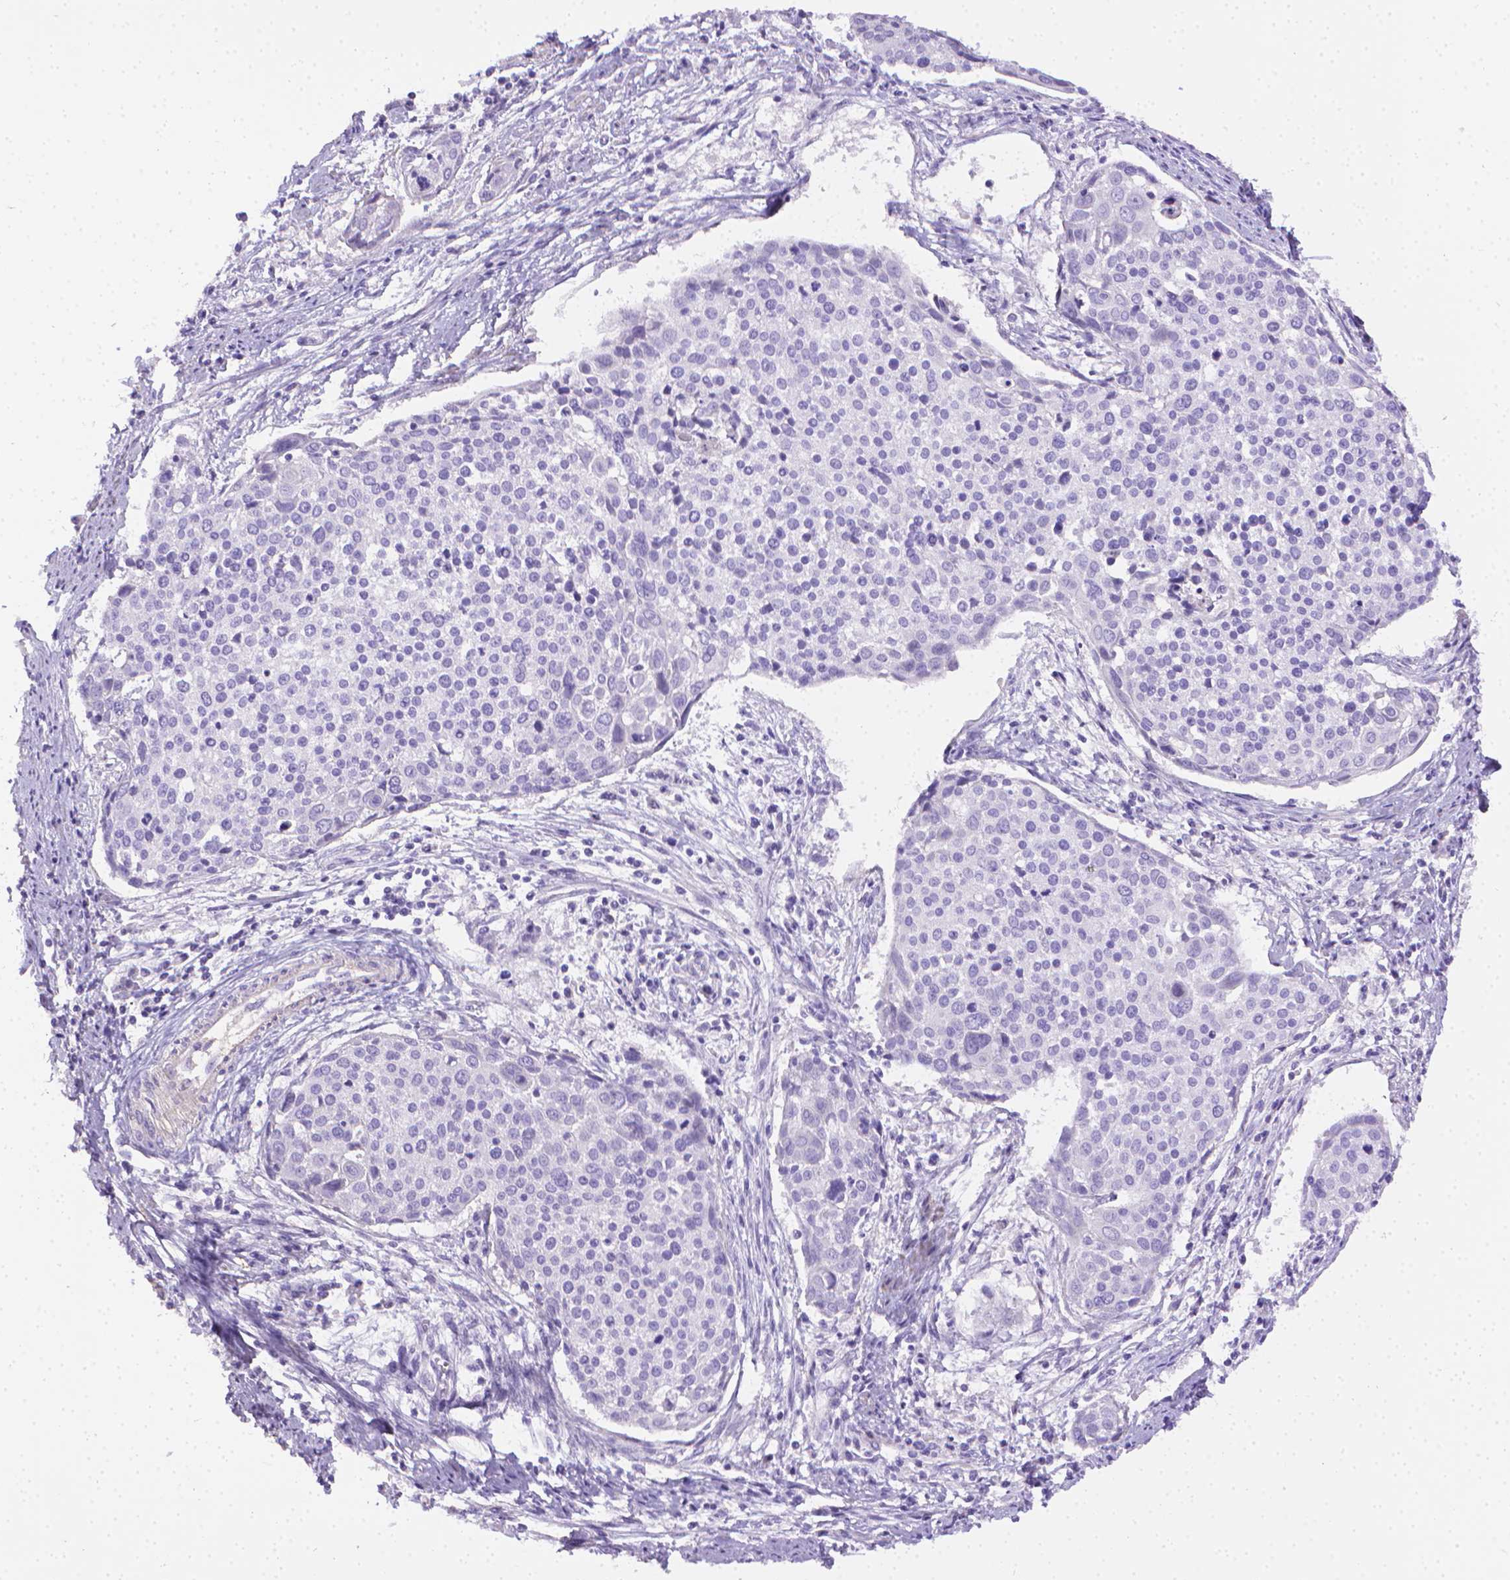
{"staining": {"intensity": "negative", "quantity": "none", "location": "none"}, "tissue": "cervical cancer", "cell_type": "Tumor cells", "image_type": "cancer", "snomed": [{"axis": "morphology", "description": "Squamous cell carcinoma, NOS"}, {"axis": "topography", "description": "Cervix"}], "caption": "Histopathology image shows no protein expression in tumor cells of squamous cell carcinoma (cervical) tissue.", "gene": "PNMA2", "patient": {"sex": "female", "age": 39}}